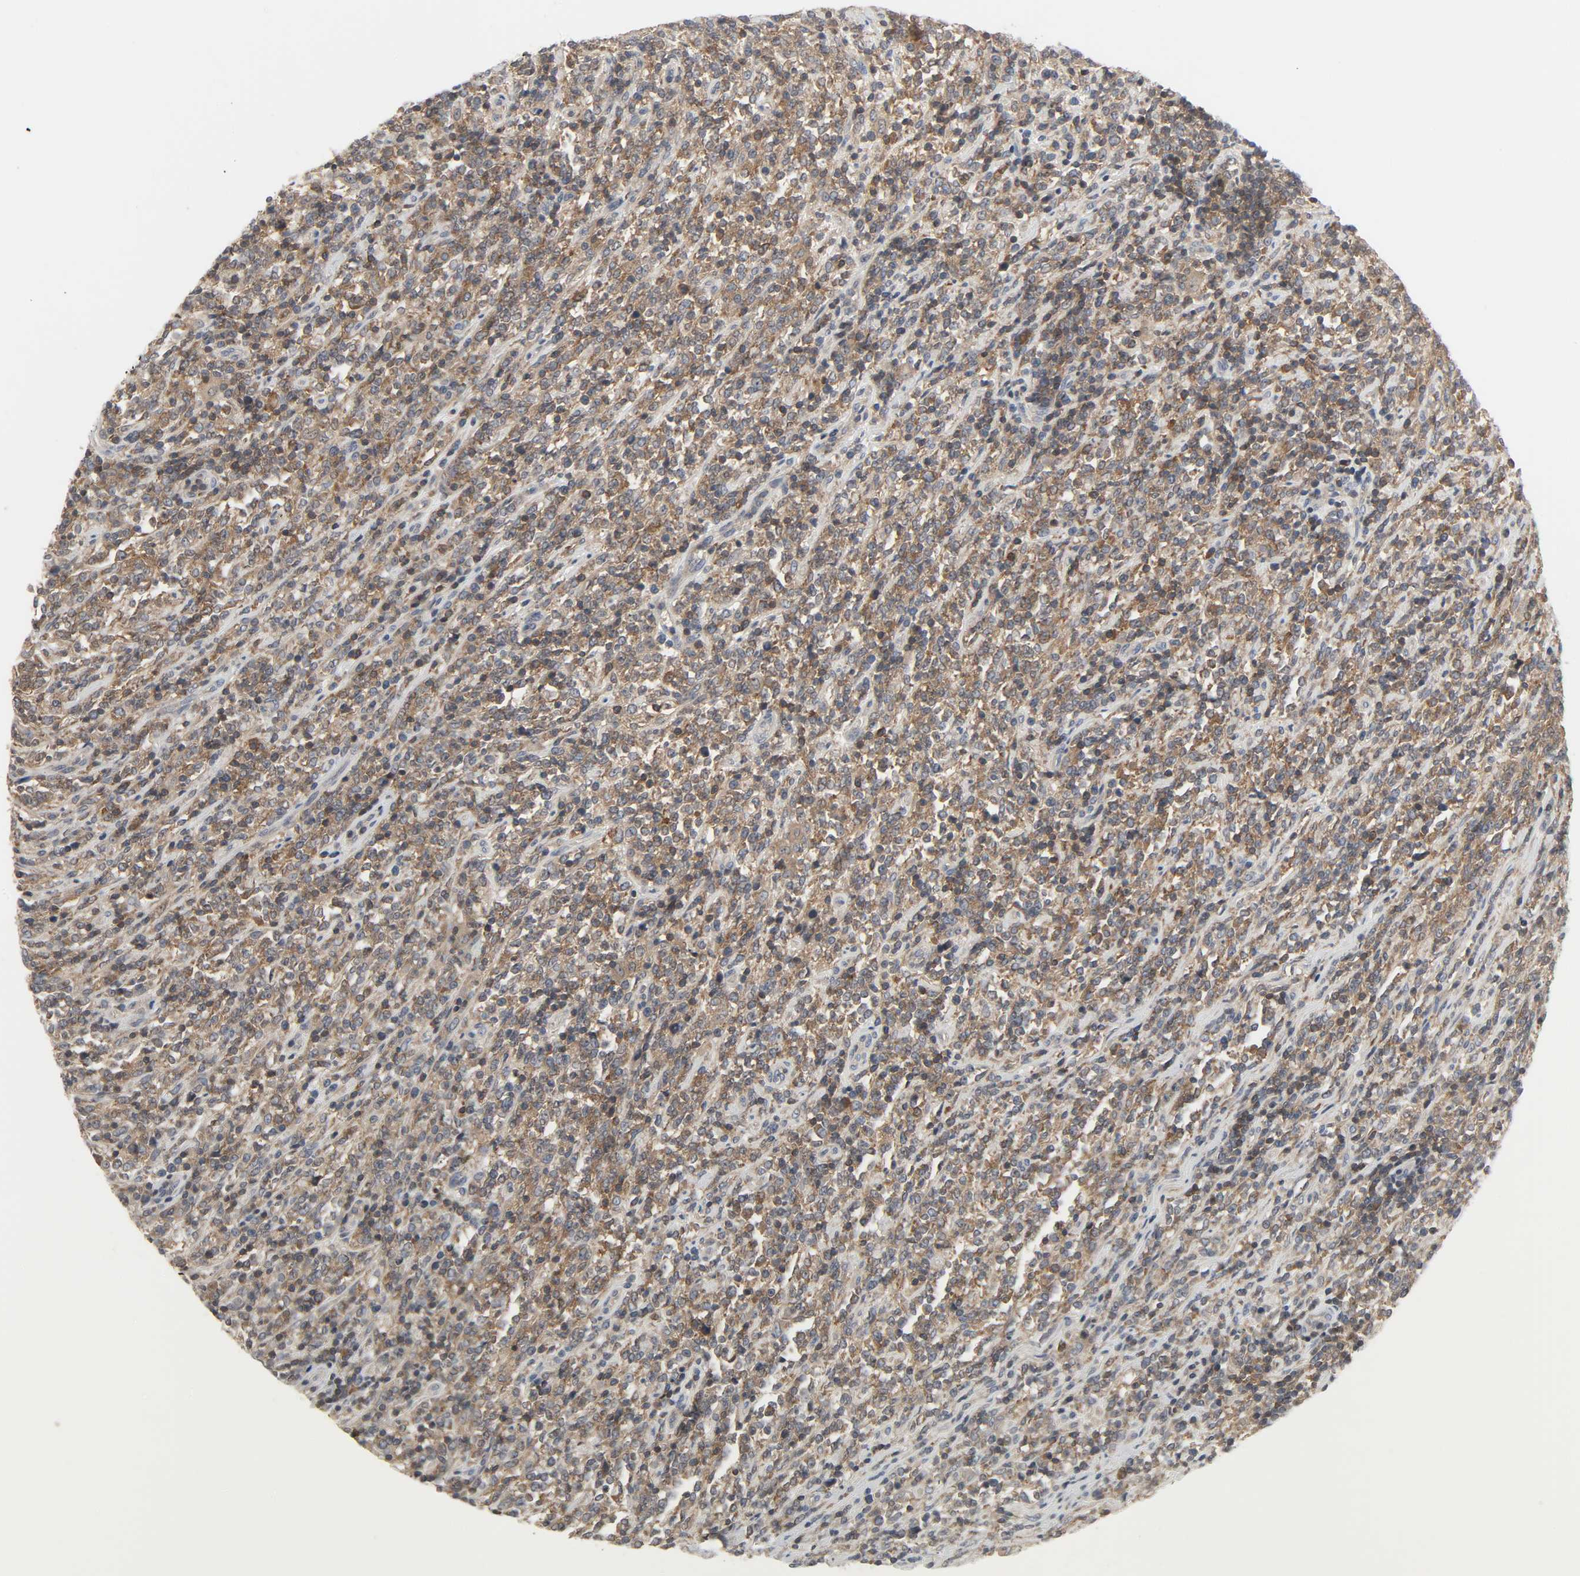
{"staining": {"intensity": "moderate", "quantity": ">75%", "location": "cytoplasmic/membranous"}, "tissue": "lymphoma", "cell_type": "Tumor cells", "image_type": "cancer", "snomed": [{"axis": "morphology", "description": "Malignant lymphoma, non-Hodgkin's type, High grade"}, {"axis": "topography", "description": "Soft tissue"}], "caption": "Lymphoma was stained to show a protein in brown. There is medium levels of moderate cytoplasmic/membranous positivity in approximately >75% of tumor cells. The protein of interest is stained brown, and the nuclei are stained in blue (DAB (3,3'-diaminobenzidine) IHC with brightfield microscopy, high magnification).", "gene": "PLEKHA2", "patient": {"sex": "male", "age": 18}}